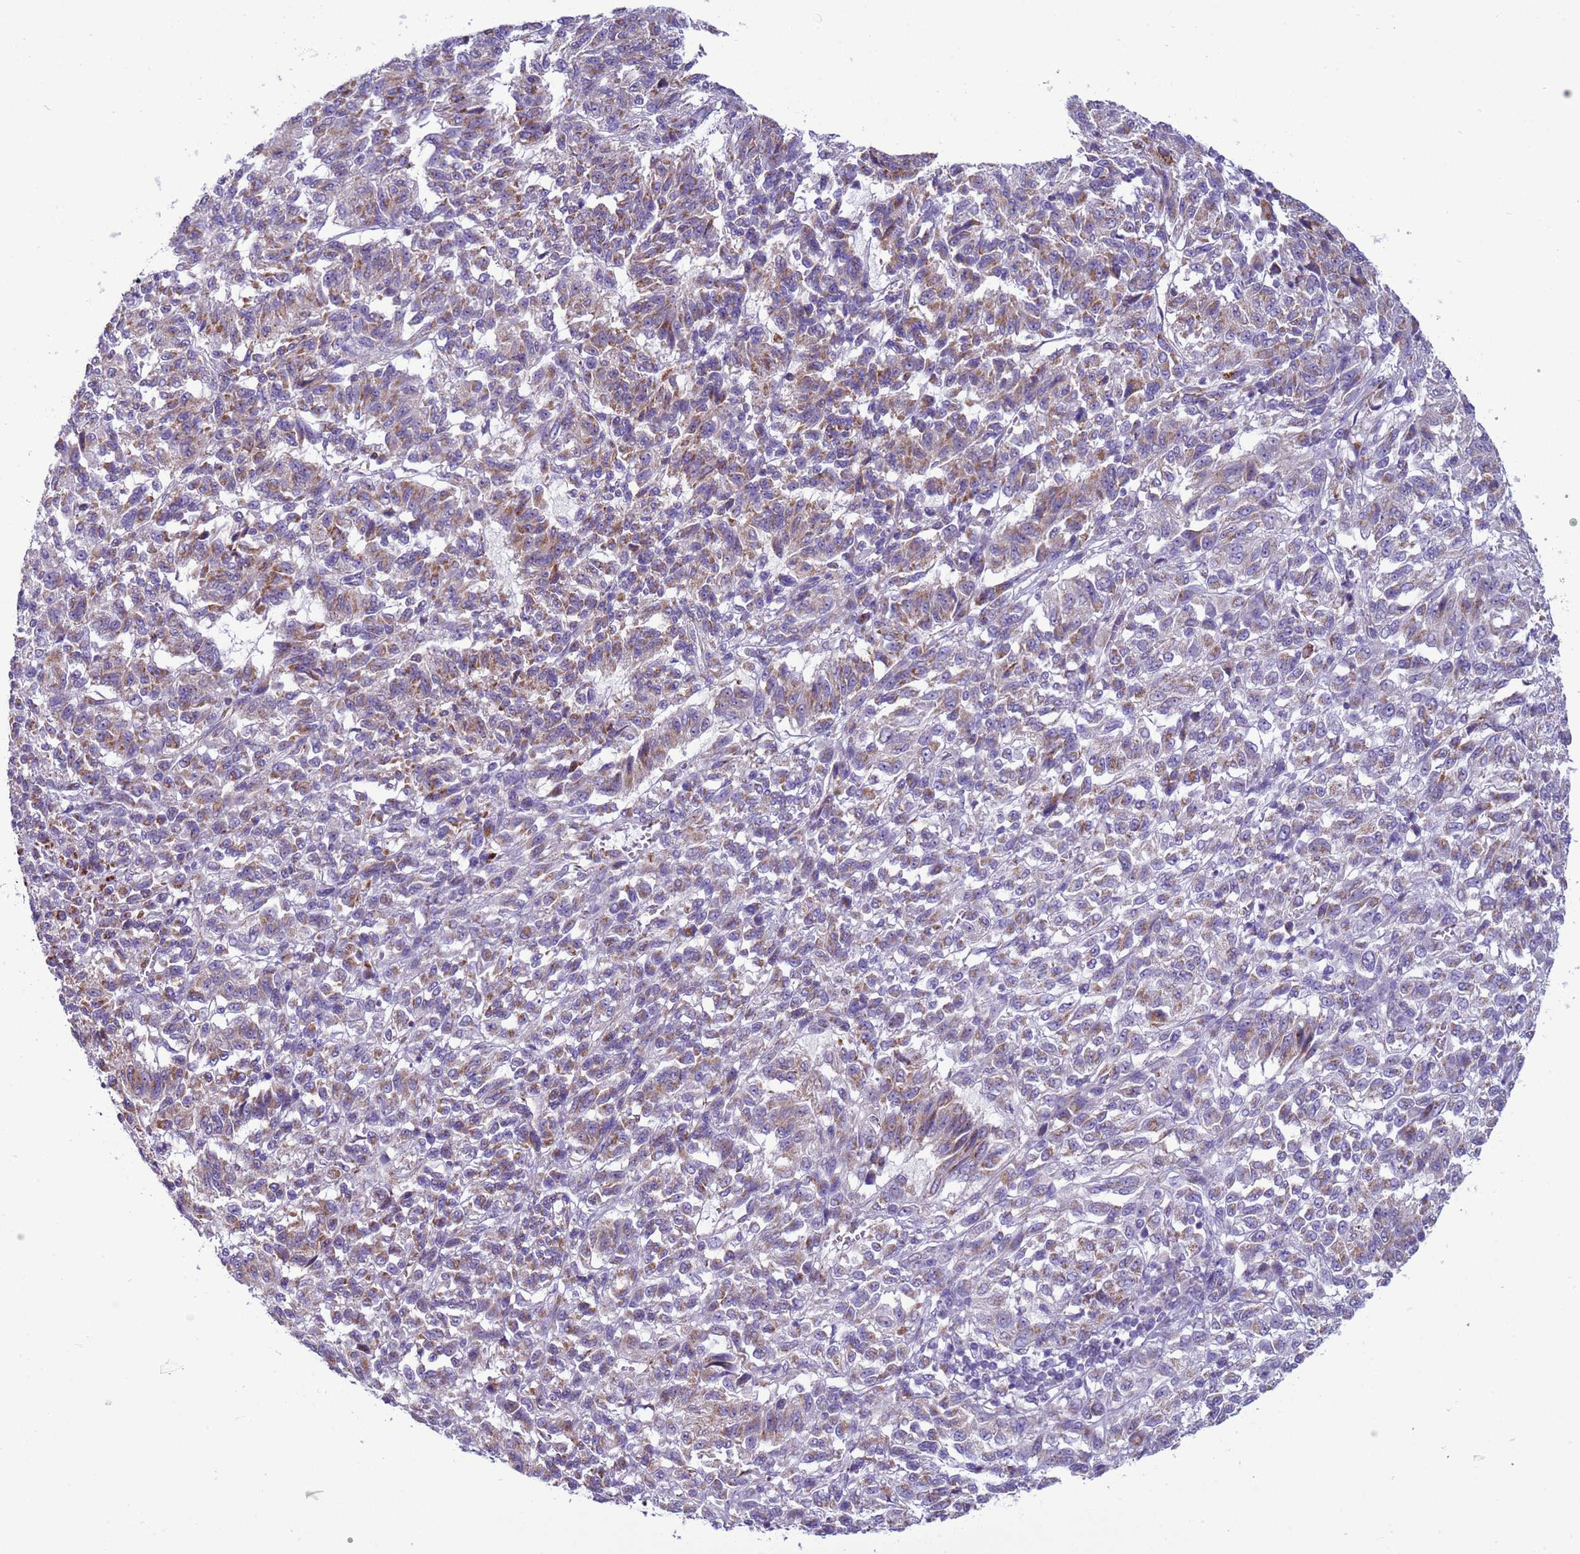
{"staining": {"intensity": "moderate", "quantity": "25%-75%", "location": "cytoplasmic/membranous"}, "tissue": "melanoma", "cell_type": "Tumor cells", "image_type": "cancer", "snomed": [{"axis": "morphology", "description": "Malignant melanoma, Metastatic site"}, {"axis": "topography", "description": "Lung"}], "caption": "Immunohistochemical staining of human malignant melanoma (metastatic site) displays medium levels of moderate cytoplasmic/membranous protein positivity in approximately 25%-75% of tumor cells.", "gene": "NCALD", "patient": {"sex": "male", "age": 64}}